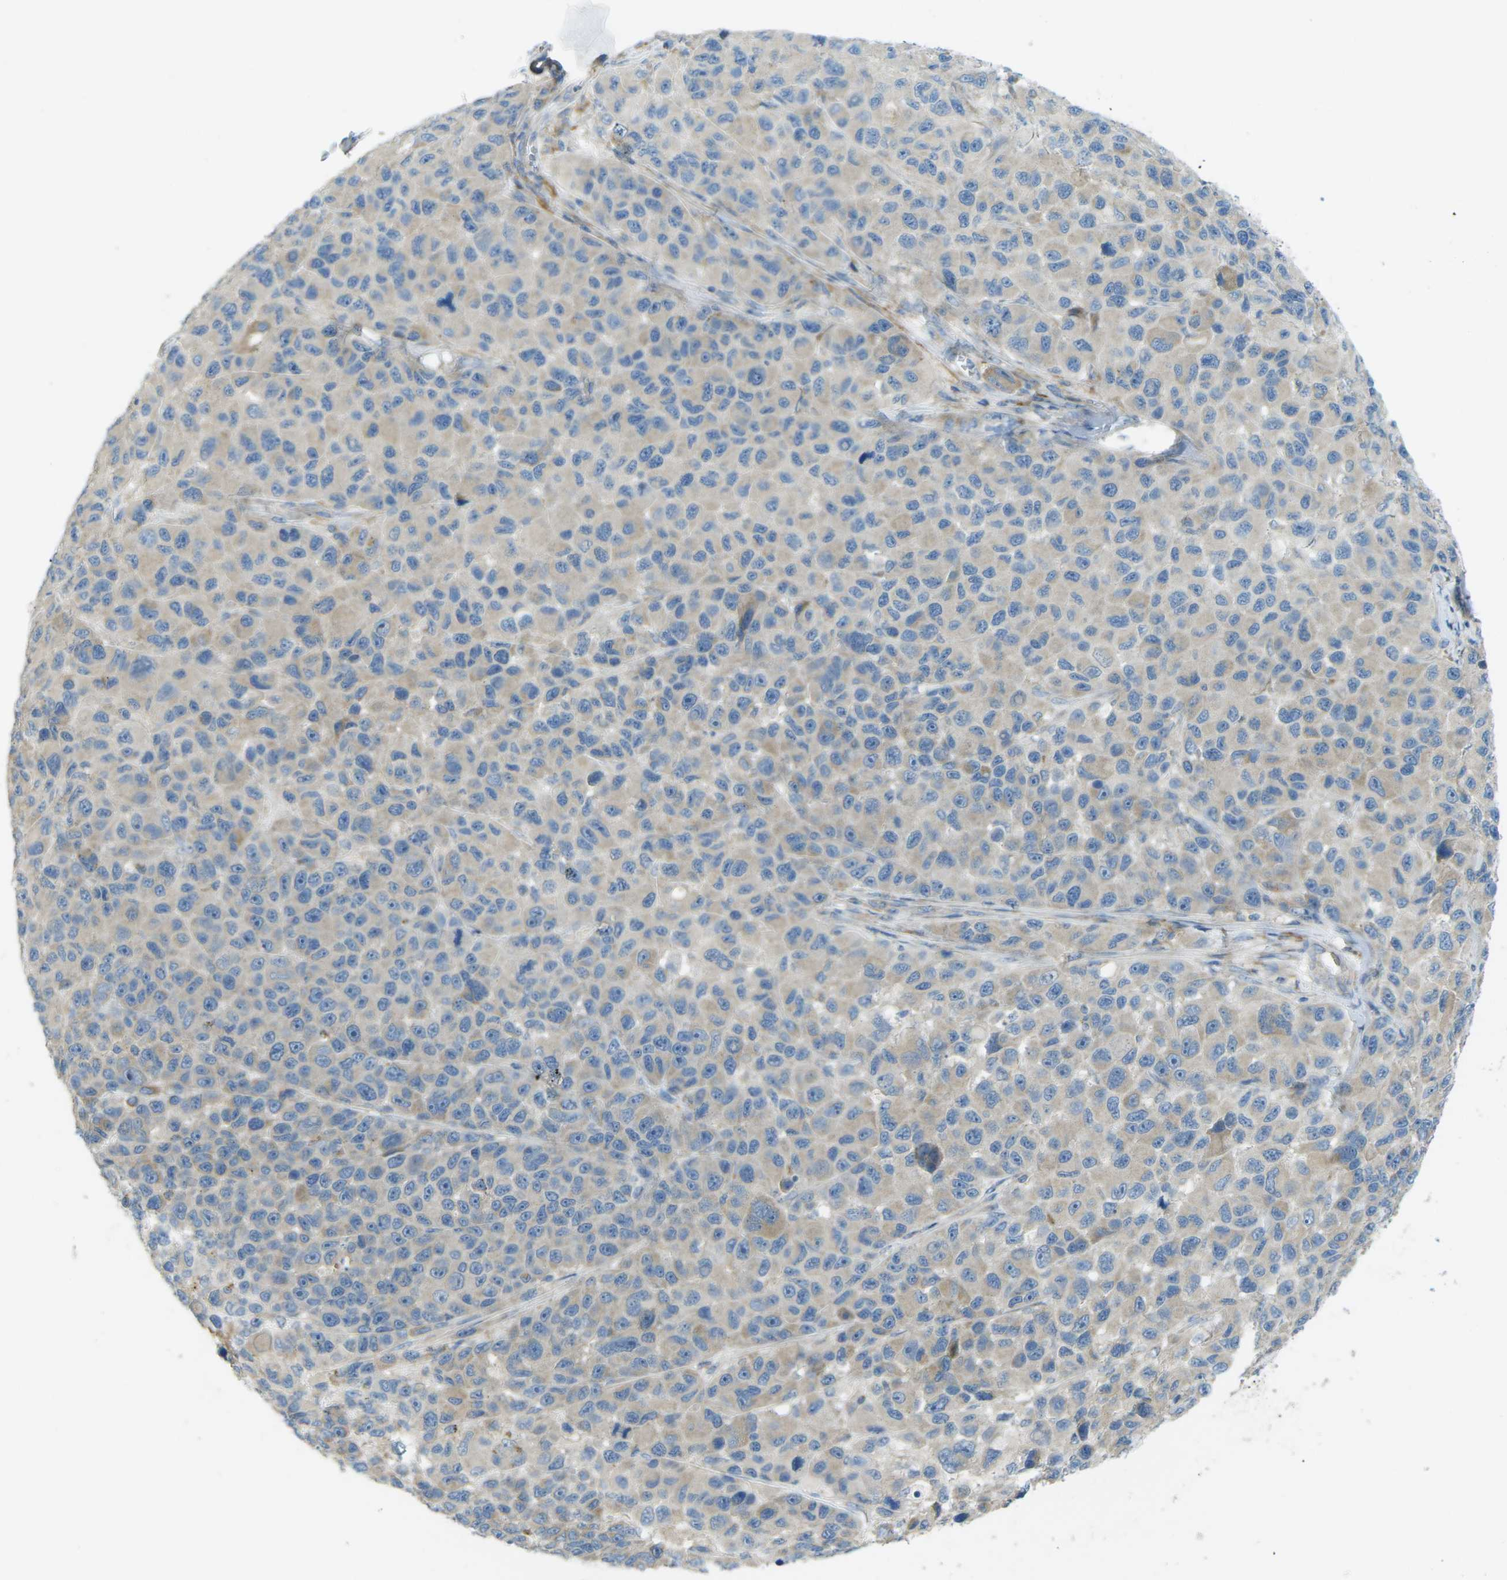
{"staining": {"intensity": "weak", "quantity": "<25%", "location": "cytoplasmic/membranous"}, "tissue": "melanoma", "cell_type": "Tumor cells", "image_type": "cancer", "snomed": [{"axis": "morphology", "description": "Malignant melanoma, NOS"}, {"axis": "topography", "description": "Skin"}], "caption": "Human malignant melanoma stained for a protein using IHC demonstrates no staining in tumor cells.", "gene": "MYLK4", "patient": {"sex": "male", "age": 53}}